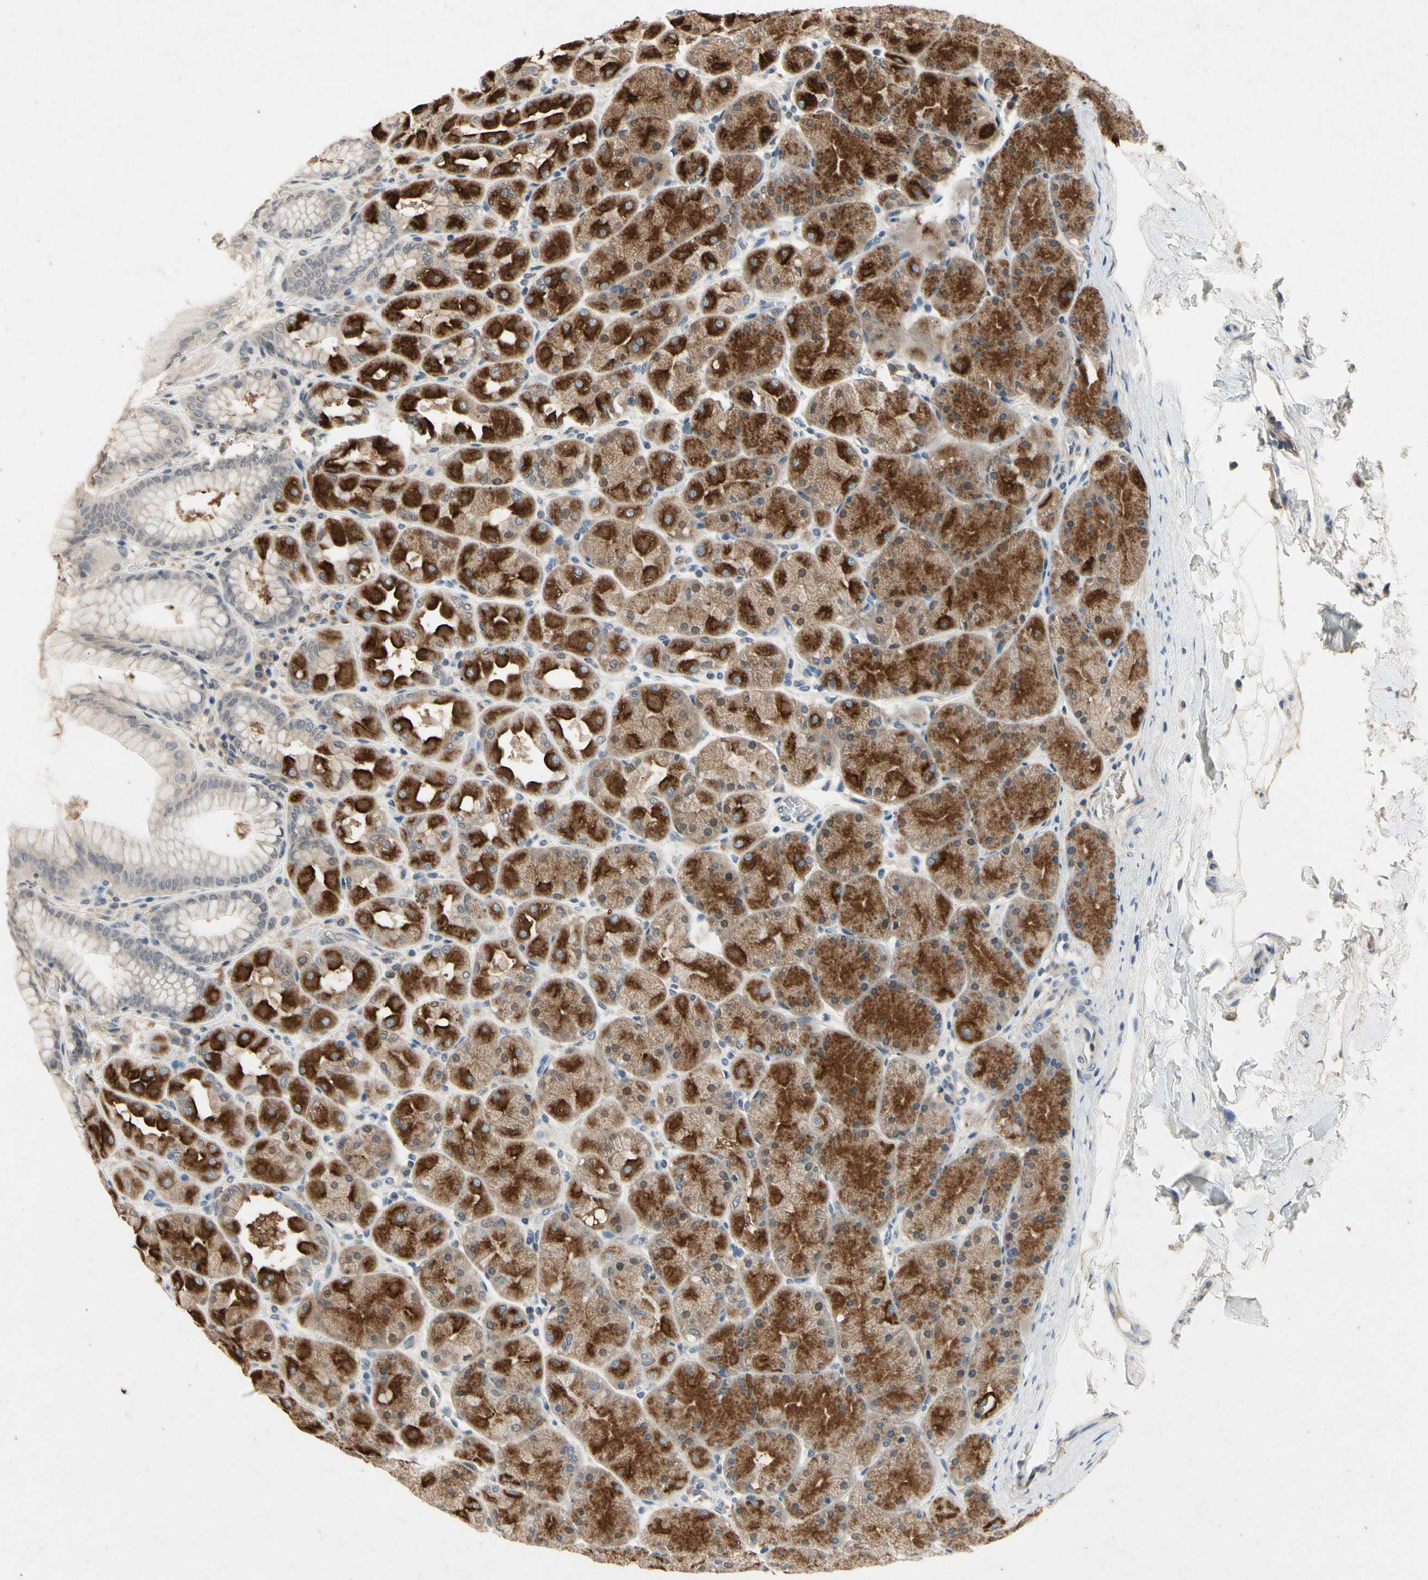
{"staining": {"intensity": "strong", "quantity": "25%-75%", "location": "cytoplasmic/membranous"}, "tissue": "stomach", "cell_type": "Glandular cells", "image_type": "normal", "snomed": [{"axis": "morphology", "description": "Normal tissue, NOS"}, {"axis": "topography", "description": "Stomach, upper"}], "caption": "Immunohistochemistry photomicrograph of unremarkable stomach: human stomach stained using immunohistochemistry (IHC) shows high levels of strong protein expression localized specifically in the cytoplasmic/membranous of glandular cells, appearing as a cytoplasmic/membranous brown color.", "gene": "DPY19L3", "patient": {"sex": "female", "age": 56}}